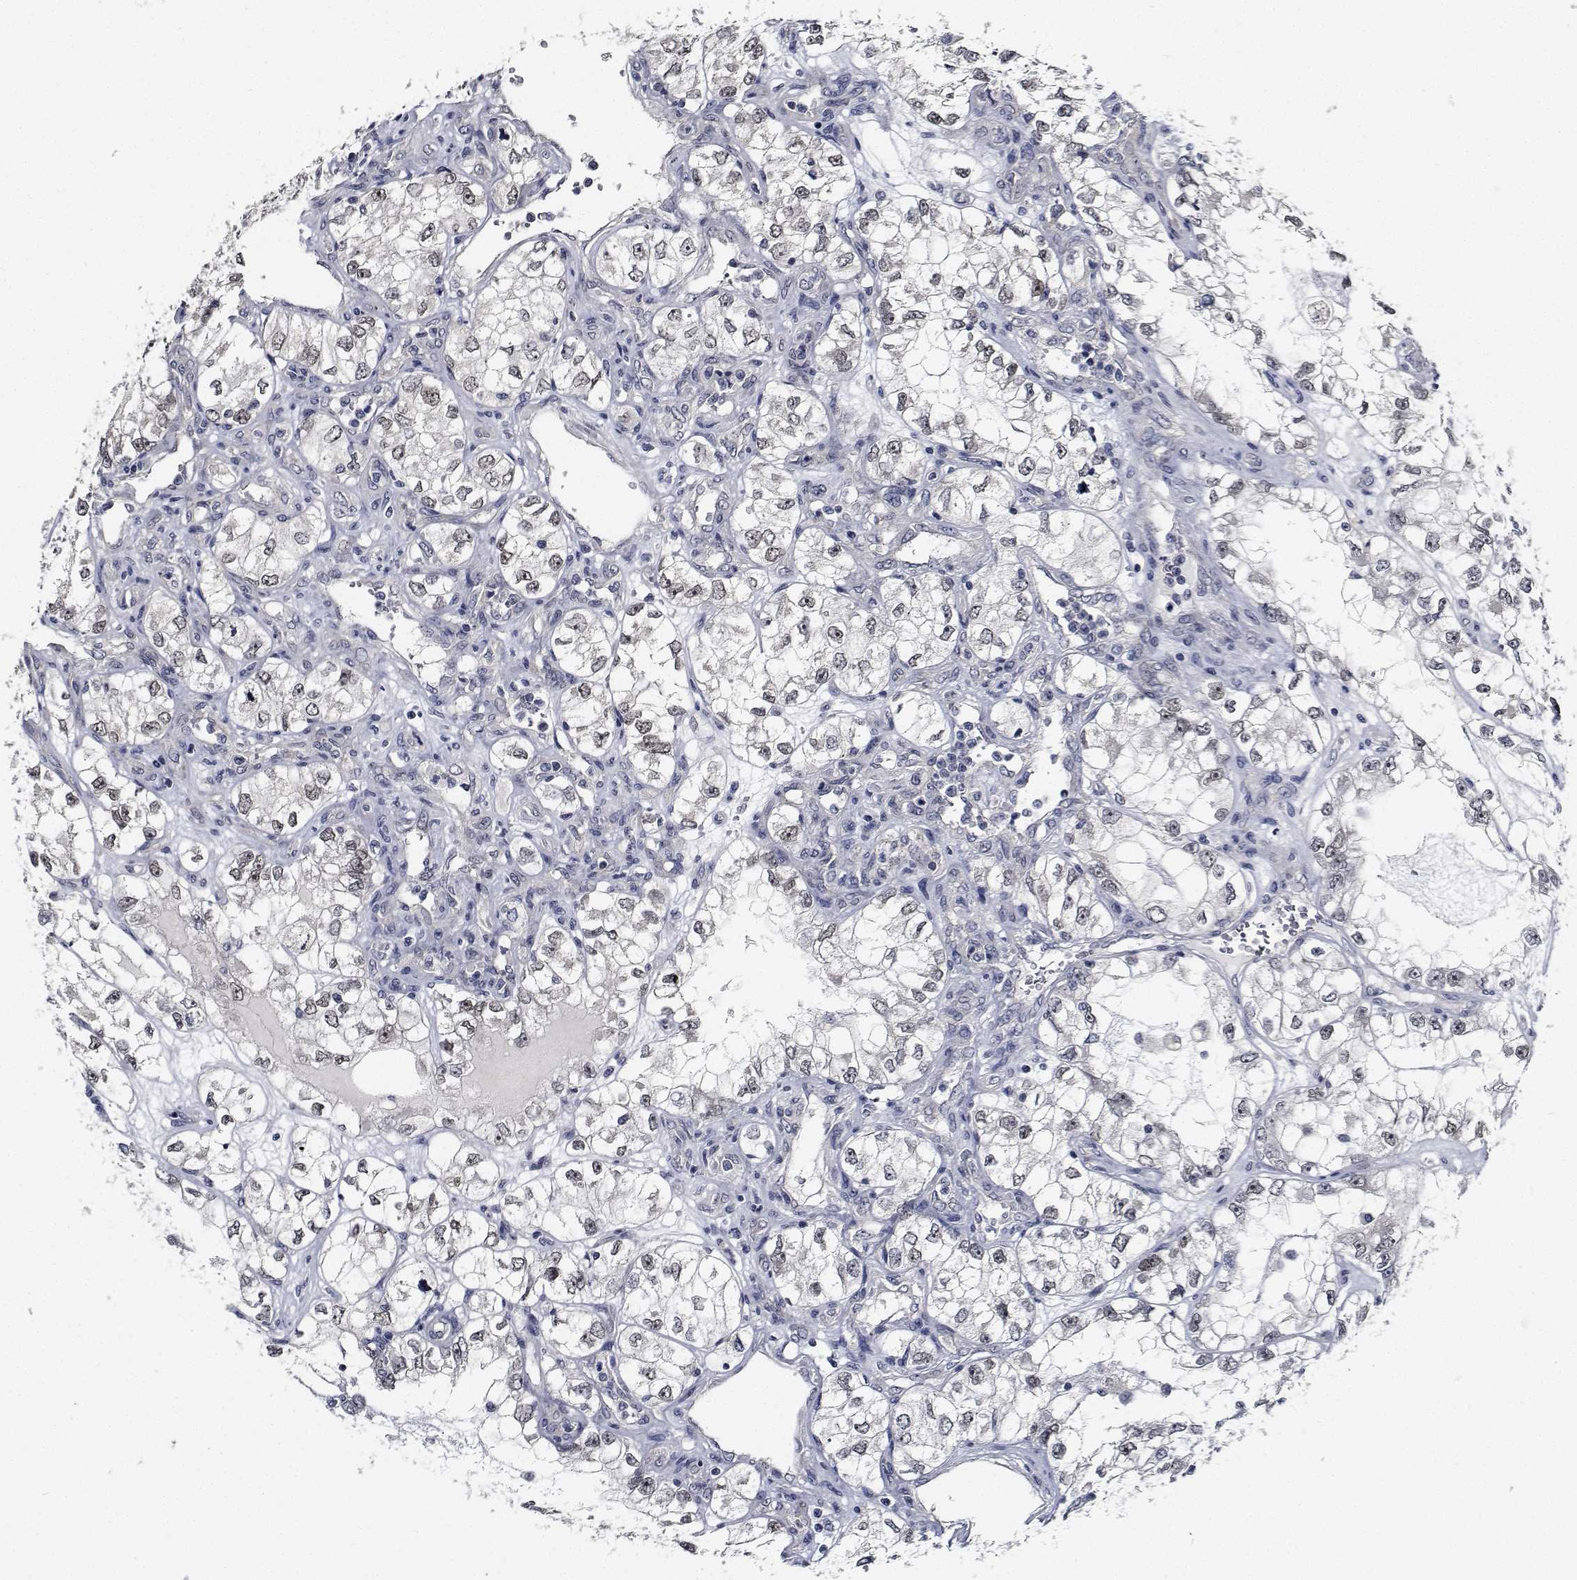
{"staining": {"intensity": "weak", "quantity": "25%-75%", "location": "nuclear"}, "tissue": "renal cancer", "cell_type": "Tumor cells", "image_type": "cancer", "snomed": [{"axis": "morphology", "description": "Adenocarcinoma, NOS"}, {"axis": "topography", "description": "Kidney"}], "caption": "IHC (DAB (3,3'-diaminobenzidine)) staining of human adenocarcinoma (renal) shows weak nuclear protein staining in about 25%-75% of tumor cells.", "gene": "NVL", "patient": {"sex": "female", "age": 59}}